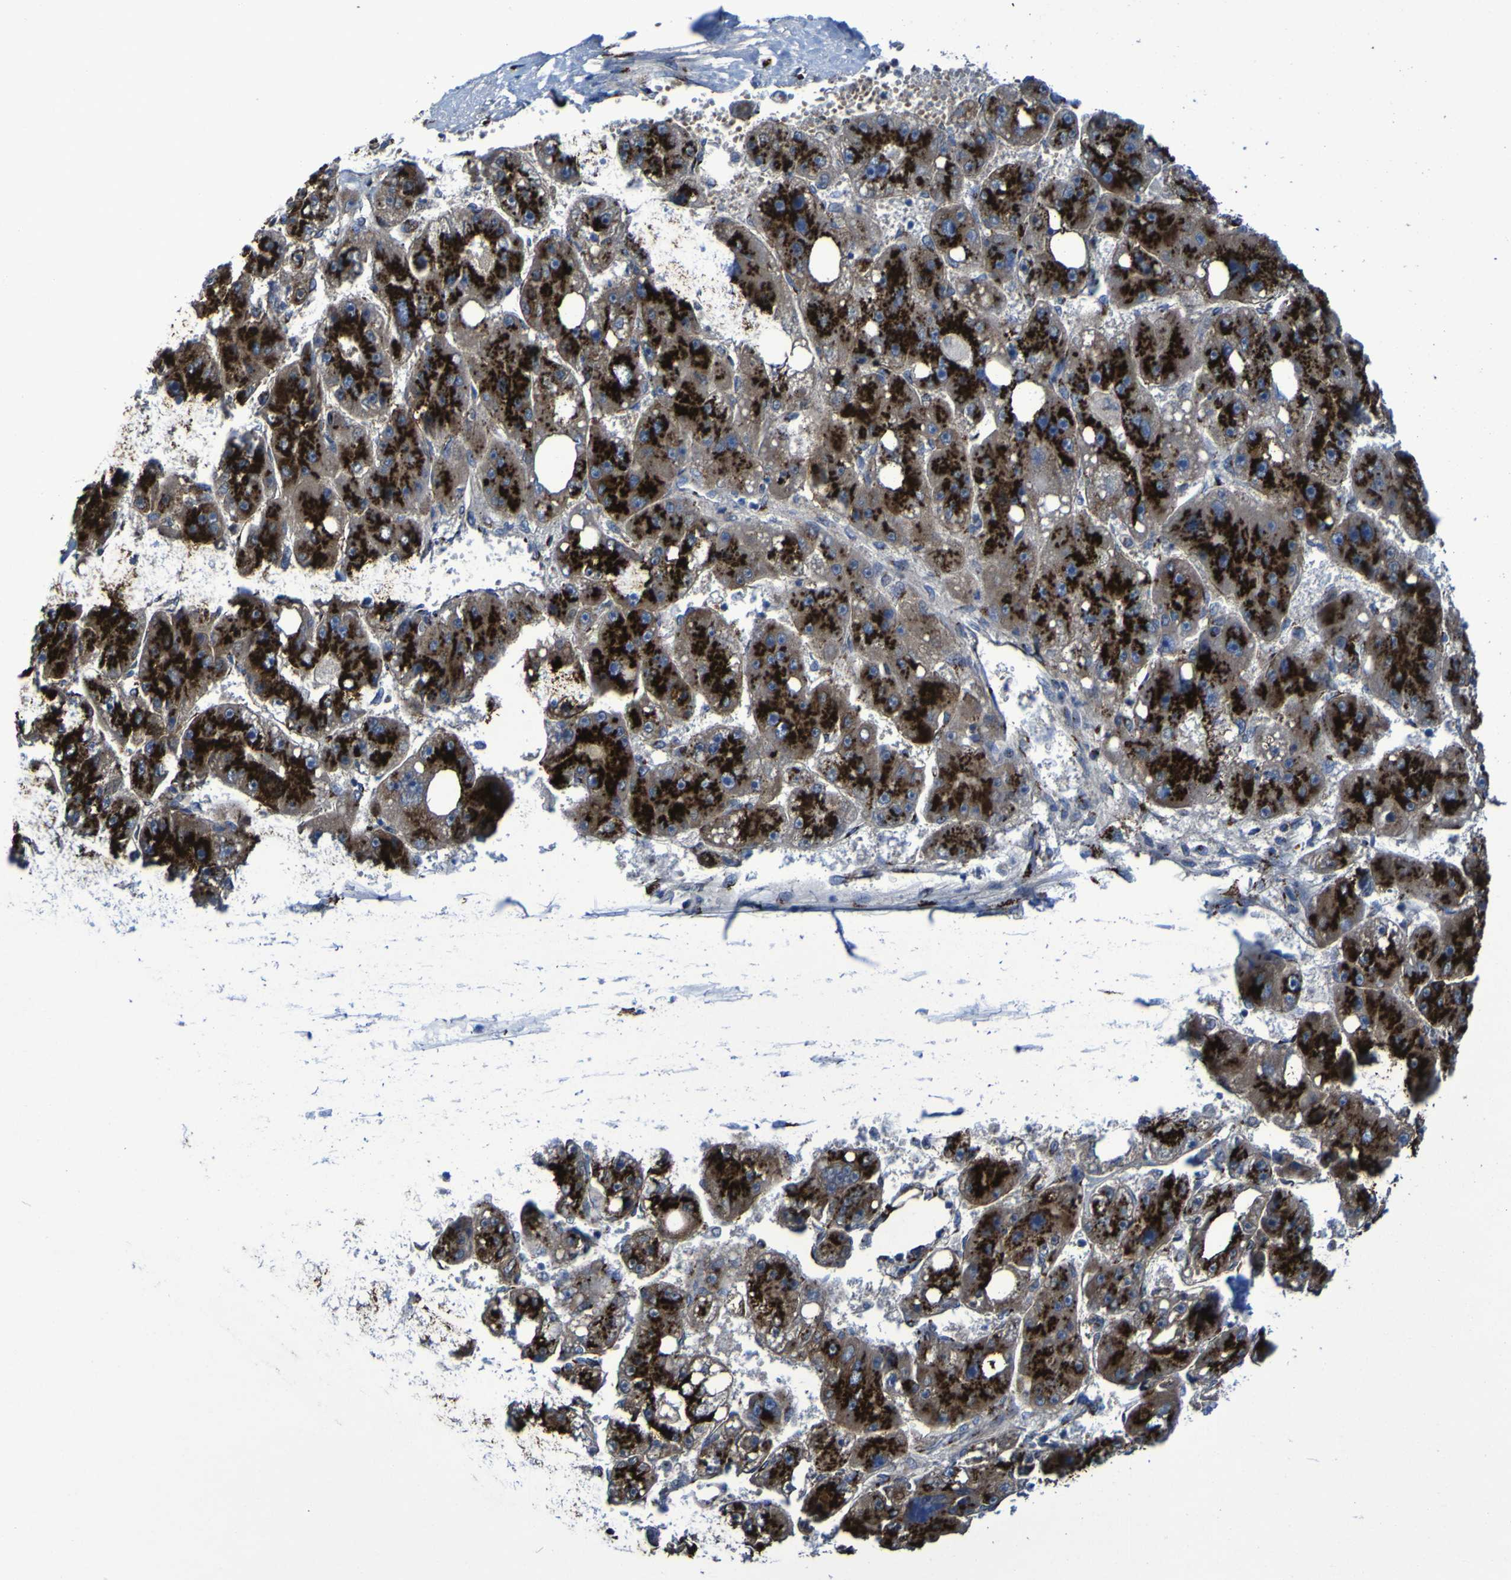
{"staining": {"intensity": "strong", "quantity": ">75%", "location": "cytoplasmic/membranous"}, "tissue": "liver cancer", "cell_type": "Tumor cells", "image_type": "cancer", "snomed": [{"axis": "morphology", "description": "Carcinoma, Hepatocellular, NOS"}, {"axis": "topography", "description": "Liver"}], "caption": "Protein staining exhibits strong cytoplasmic/membranous staining in approximately >75% of tumor cells in liver hepatocellular carcinoma.", "gene": "GOLM1", "patient": {"sex": "female", "age": 61}}